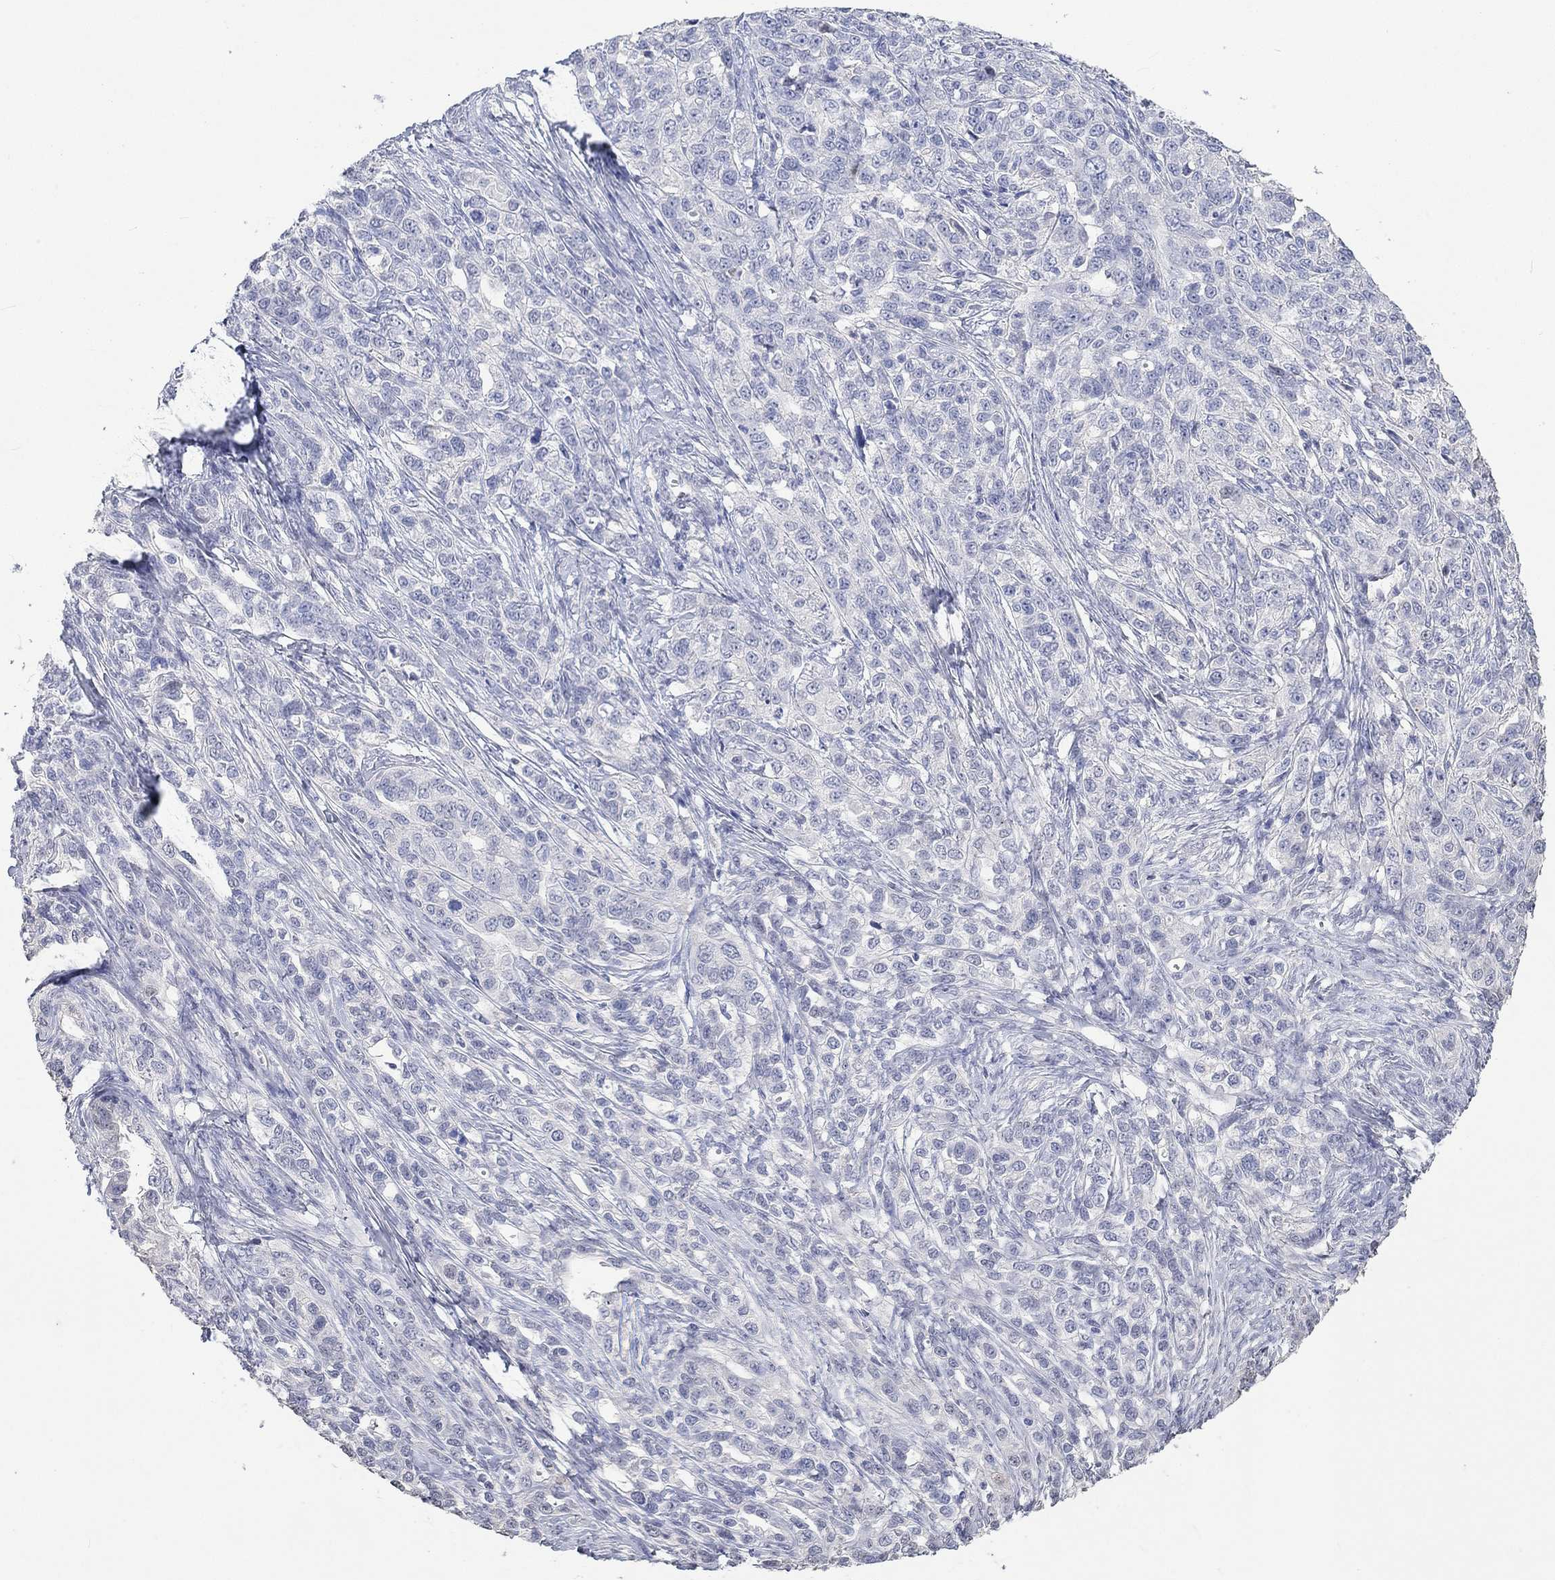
{"staining": {"intensity": "negative", "quantity": "none", "location": "none"}, "tissue": "ovarian cancer", "cell_type": "Tumor cells", "image_type": "cancer", "snomed": [{"axis": "morphology", "description": "Cystadenocarcinoma, serous, NOS"}, {"axis": "topography", "description": "Ovary"}], "caption": "Serous cystadenocarcinoma (ovarian) stained for a protein using immunohistochemistry (IHC) shows no staining tumor cells.", "gene": "PNMA5", "patient": {"sex": "female", "age": 71}}